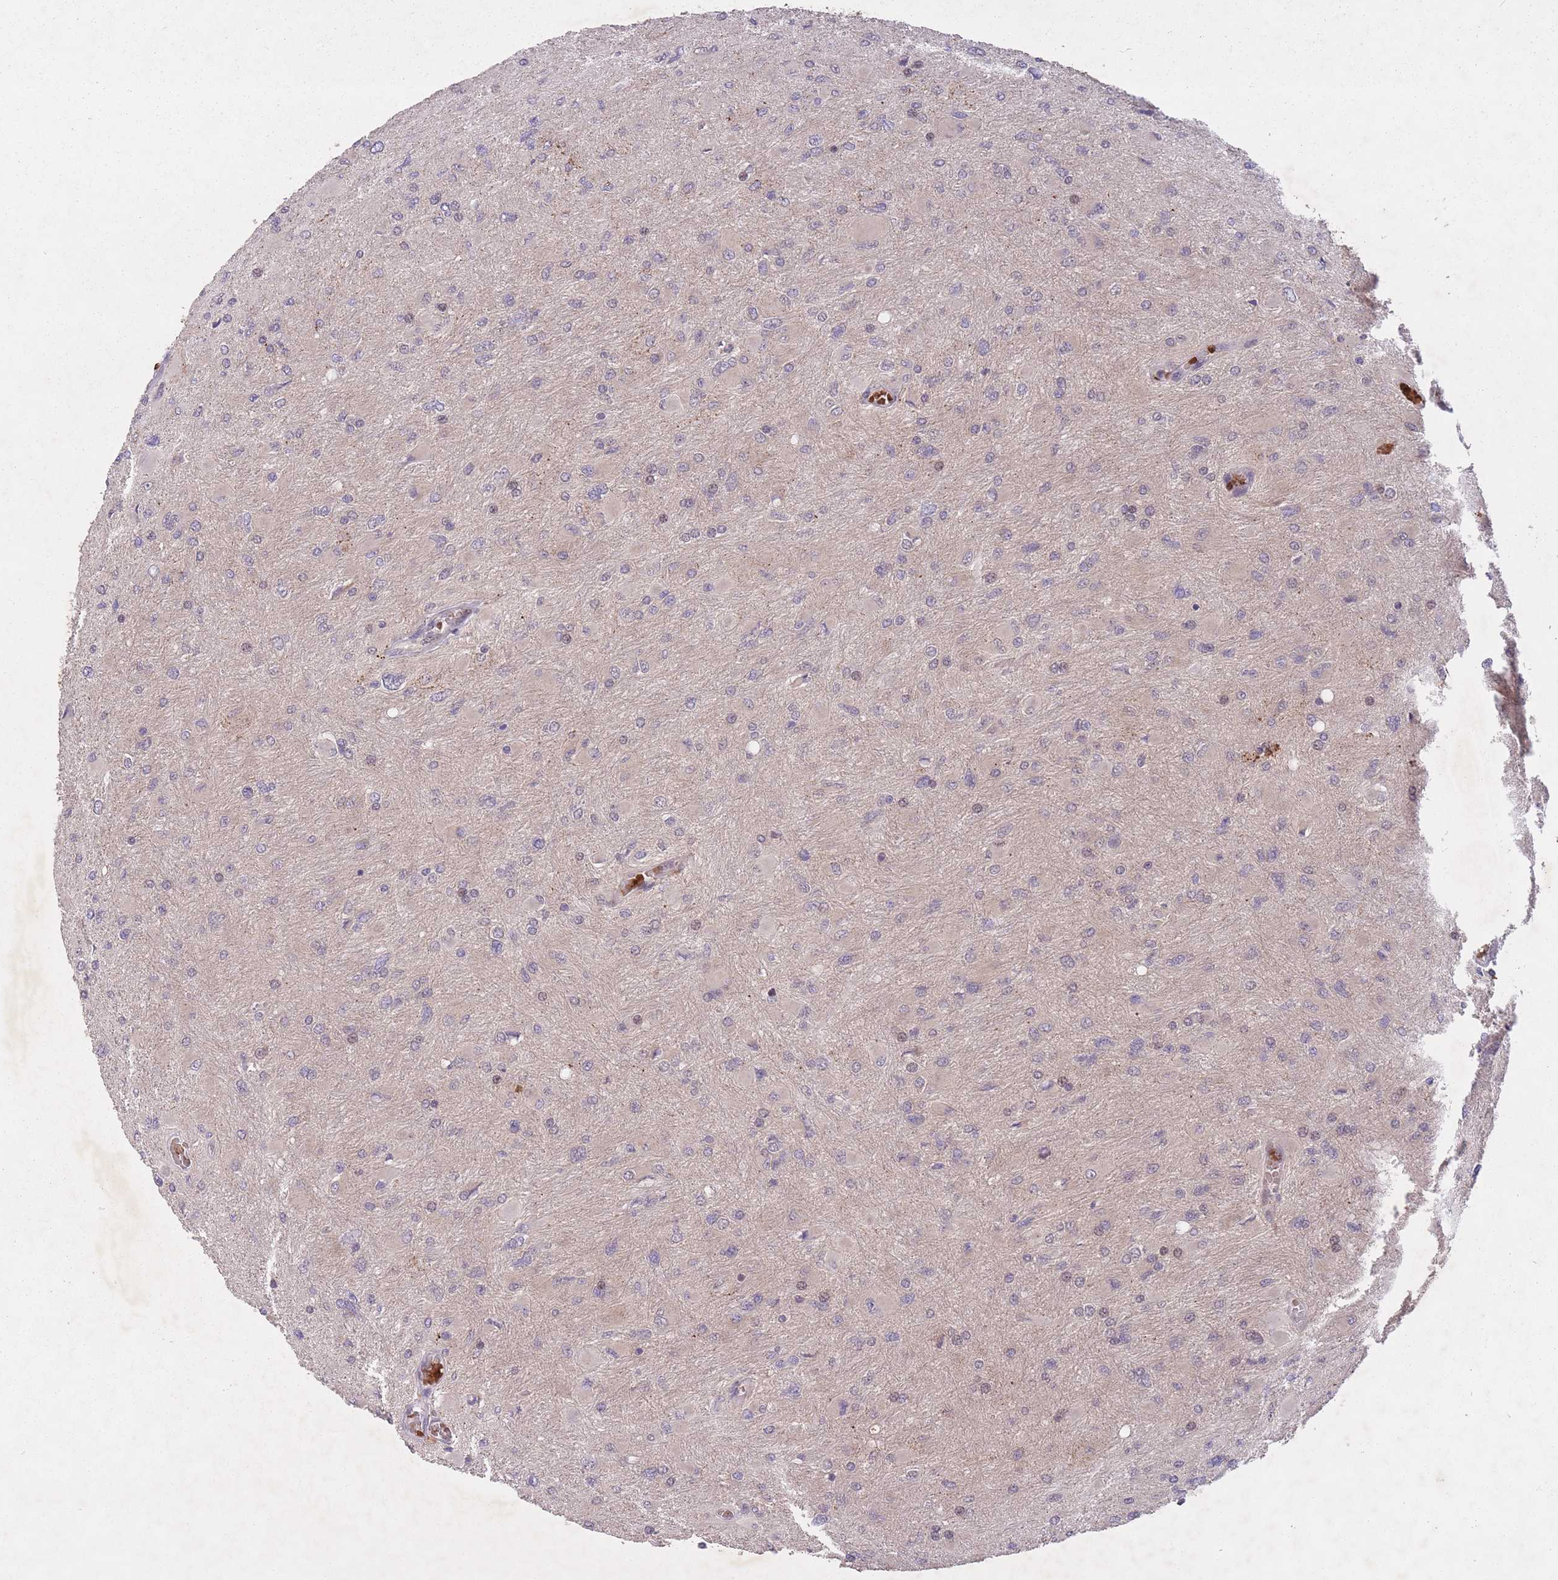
{"staining": {"intensity": "negative", "quantity": "none", "location": "none"}, "tissue": "glioma", "cell_type": "Tumor cells", "image_type": "cancer", "snomed": [{"axis": "morphology", "description": "Glioma, malignant, High grade"}, {"axis": "topography", "description": "Cerebral cortex"}], "caption": "Immunohistochemistry of malignant glioma (high-grade) displays no staining in tumor cells.", "gene": "SECTM1", "patient": {"sex": "female", "age": 36}}